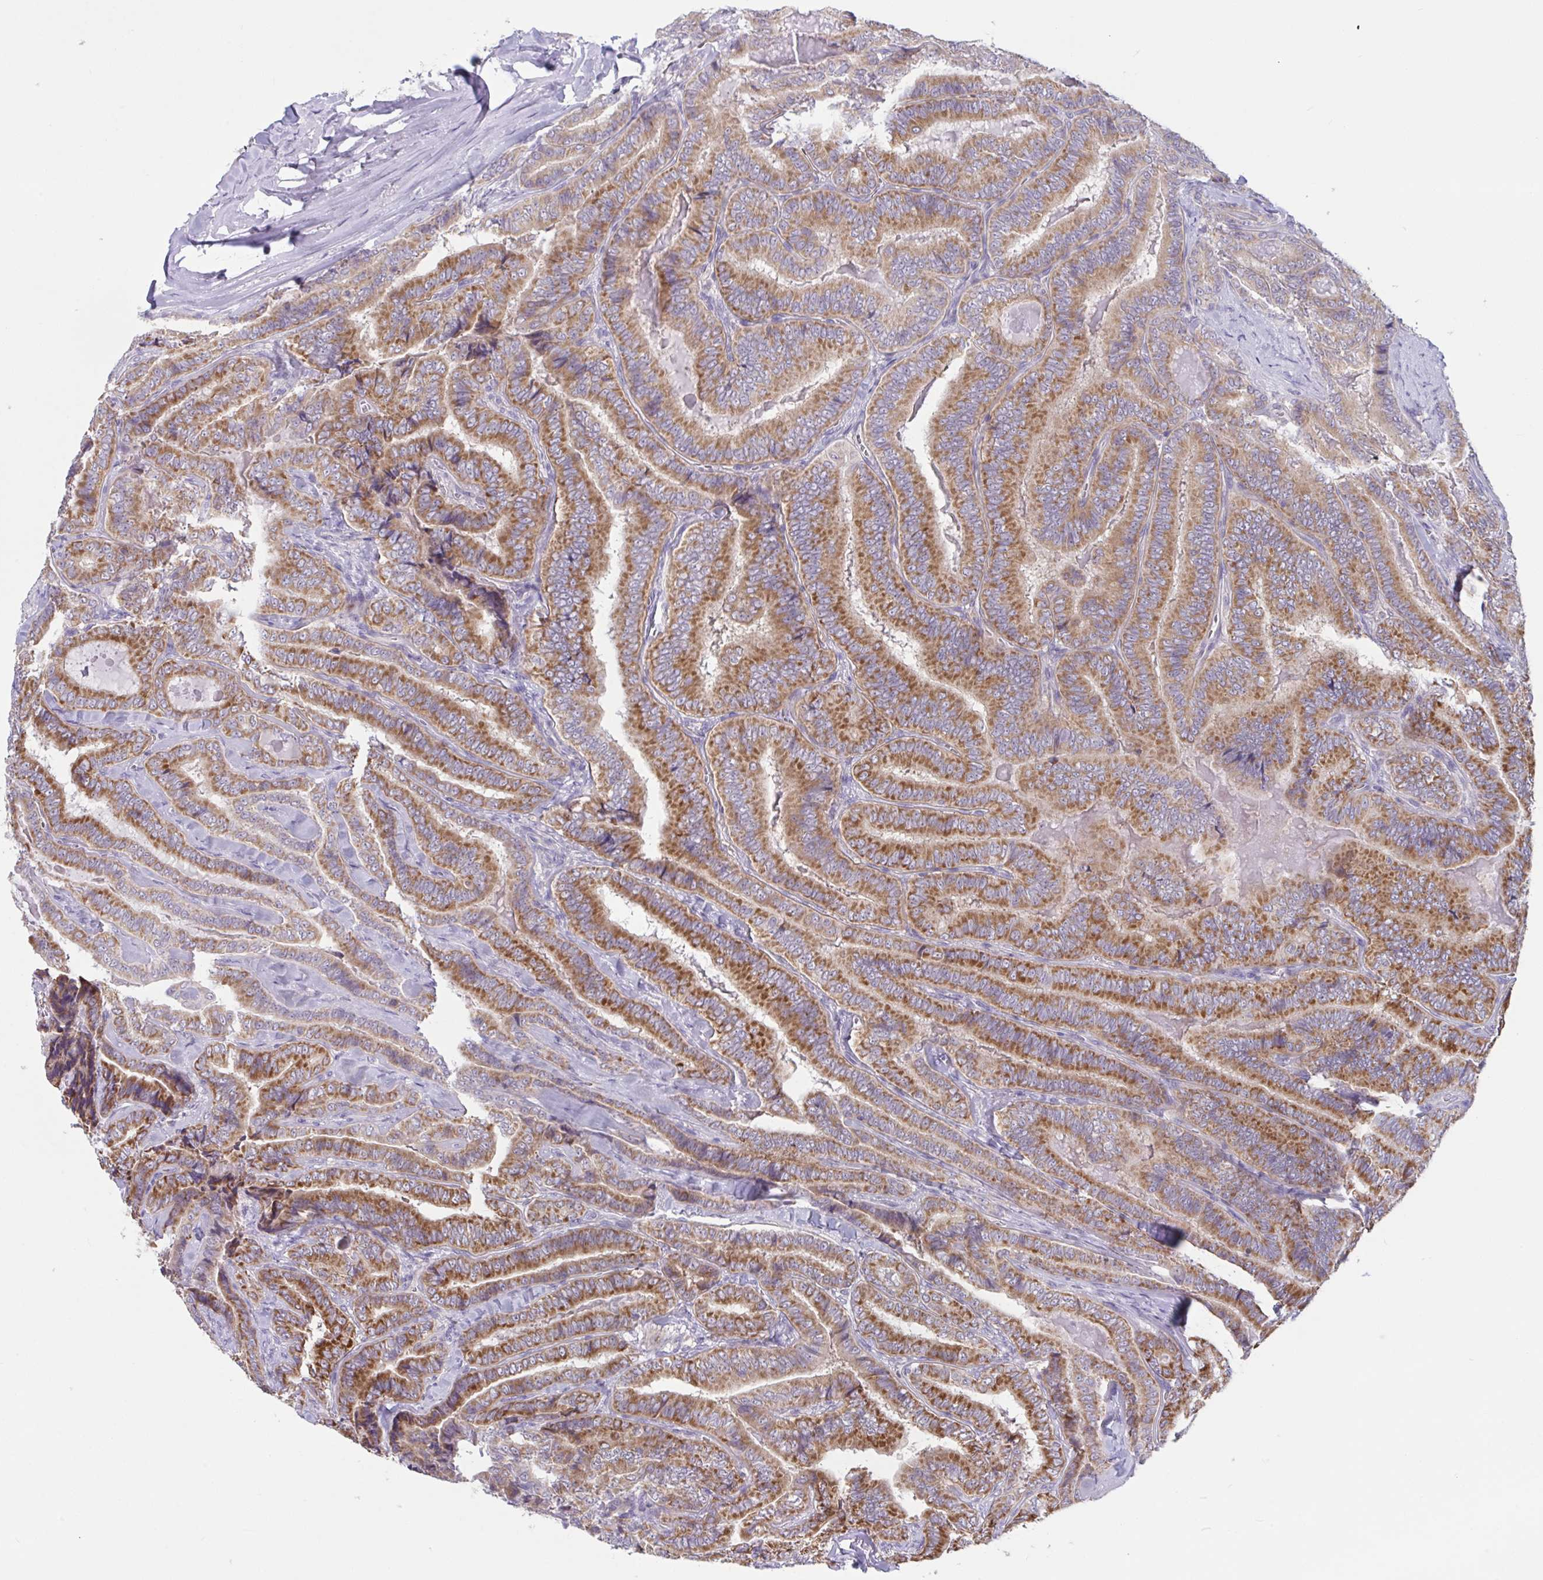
{"staining": {"intensity": "moderate", "quantity": ">75%", "location": "cytoplasmic/membranous"}, "tissue": "thyroid cancer", "cell_type": "Tumor cells", "image_type": "cancer", "snomed": [{"axis": "morphology", "description": "Papillary adenocarcinoma, NOS"}, {"axis": "topography", "description": "Thyroid gland"}], "caption": "Brown immunohistochemical staining in human thyroid cancer (papillary adenocarcinoma) shows moderate cytoplasmic/membranous expression in about >75% of tumor cells.", "gene": "TANK", "patient": {"sex": "male", "age": 61}}